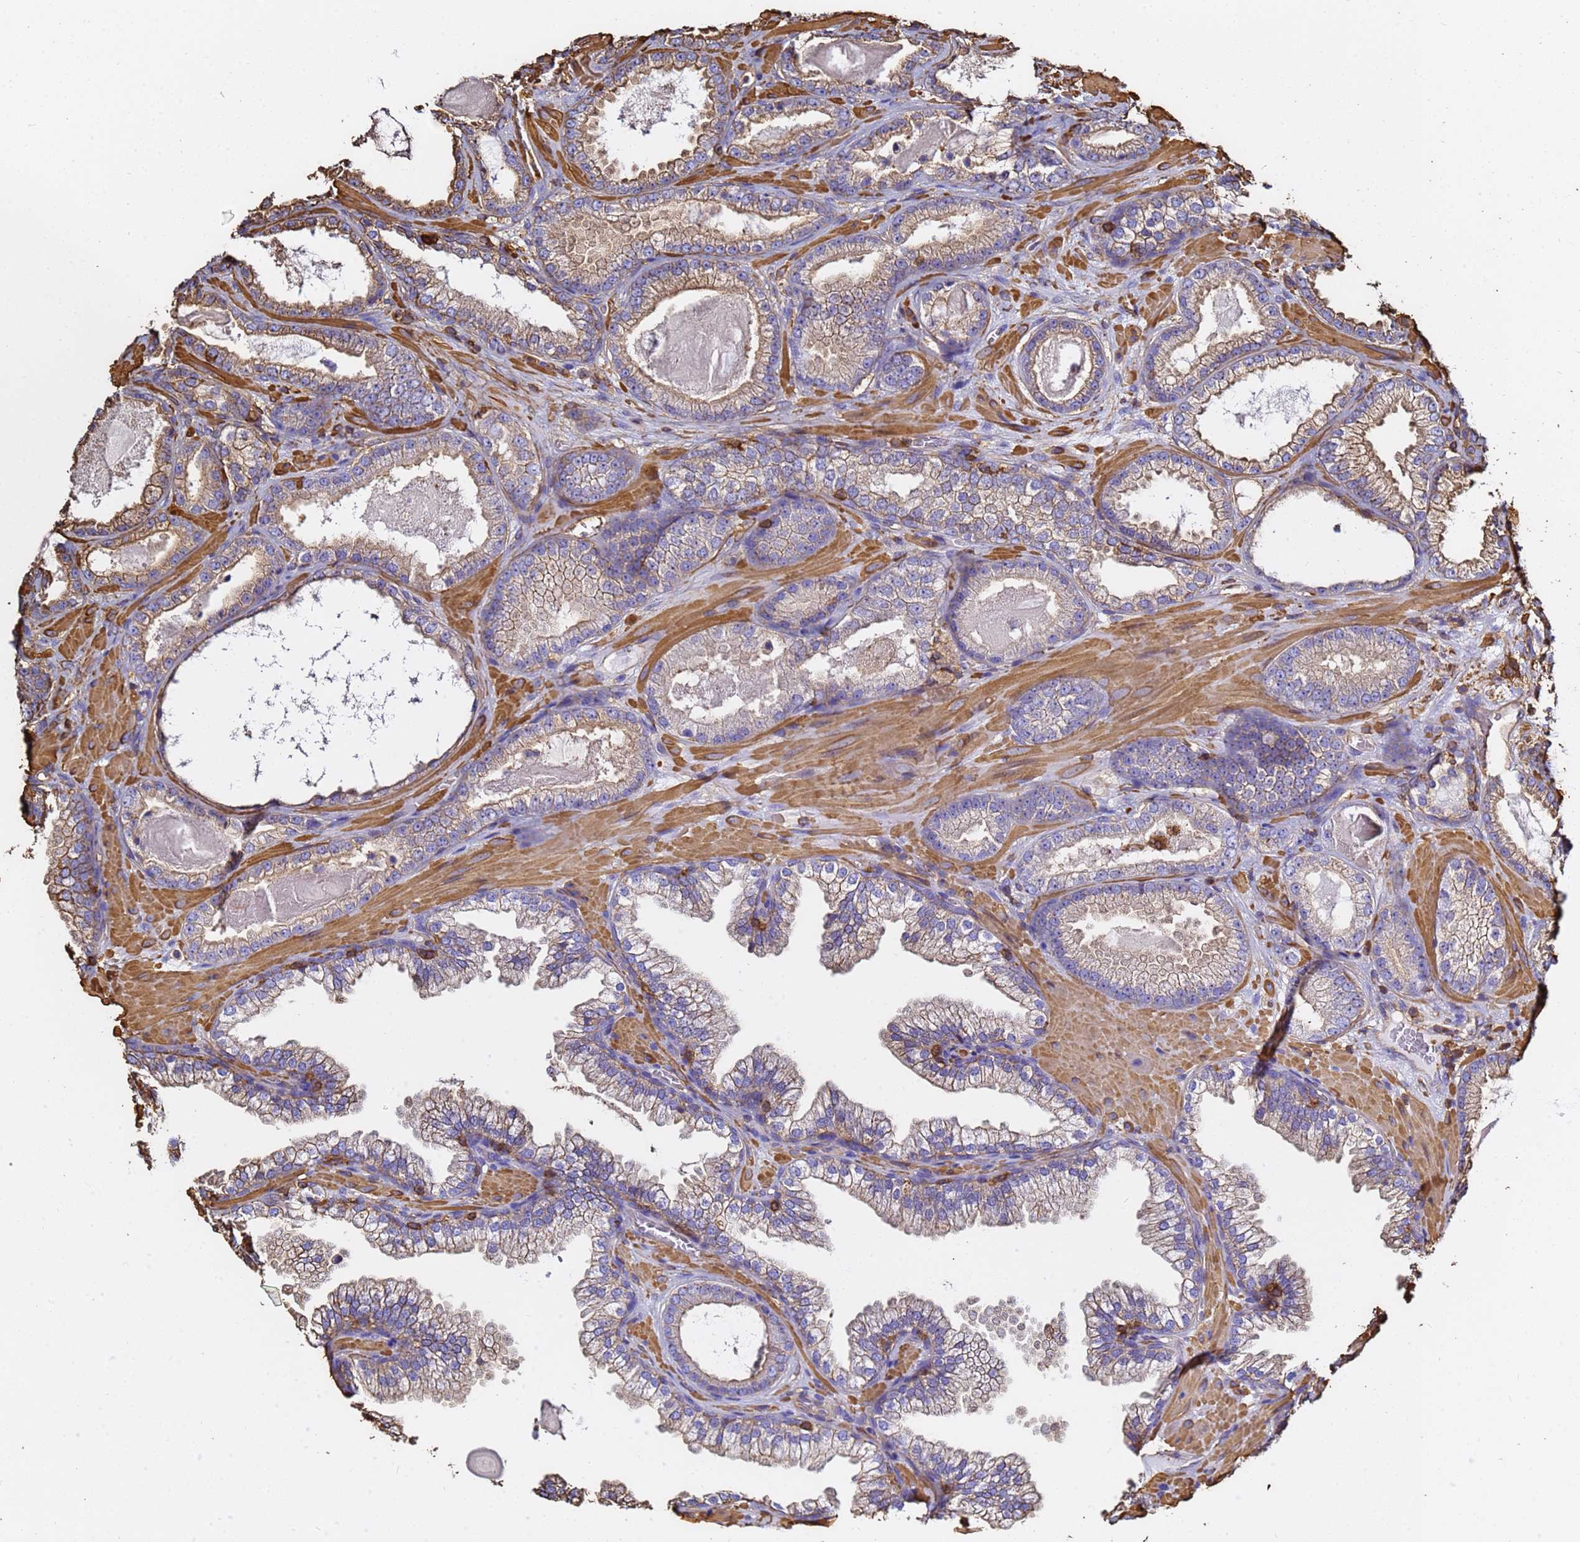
{"staining": {"intensity": "moderate", "quantity": "<25%", "location": "cytoplasmic/membranous"}, "tissue": "prostate cancer", "cell_type": "Tumor cells", "image_type": "cancer", "snomed": [{"axis": "morphology", "description": "Adenocarcinoma, Low grade"}, {"axis": "topography", "description": "Prostate"}], "caption": "Prostate adenocarcinoma (low-grade) stained with DAB immunohistochemistry displays low levels of moderate cytoplasmic/membranous positivity in about <25% of tumor cells. Using DAB (3,3'-diaminobenzidine) (brown) and hematoxylin (blue) stains, captured at high magnification using brightfield microscopy.", "gene": "ACTB", "patient": {"sex": "male", "age": 57}}